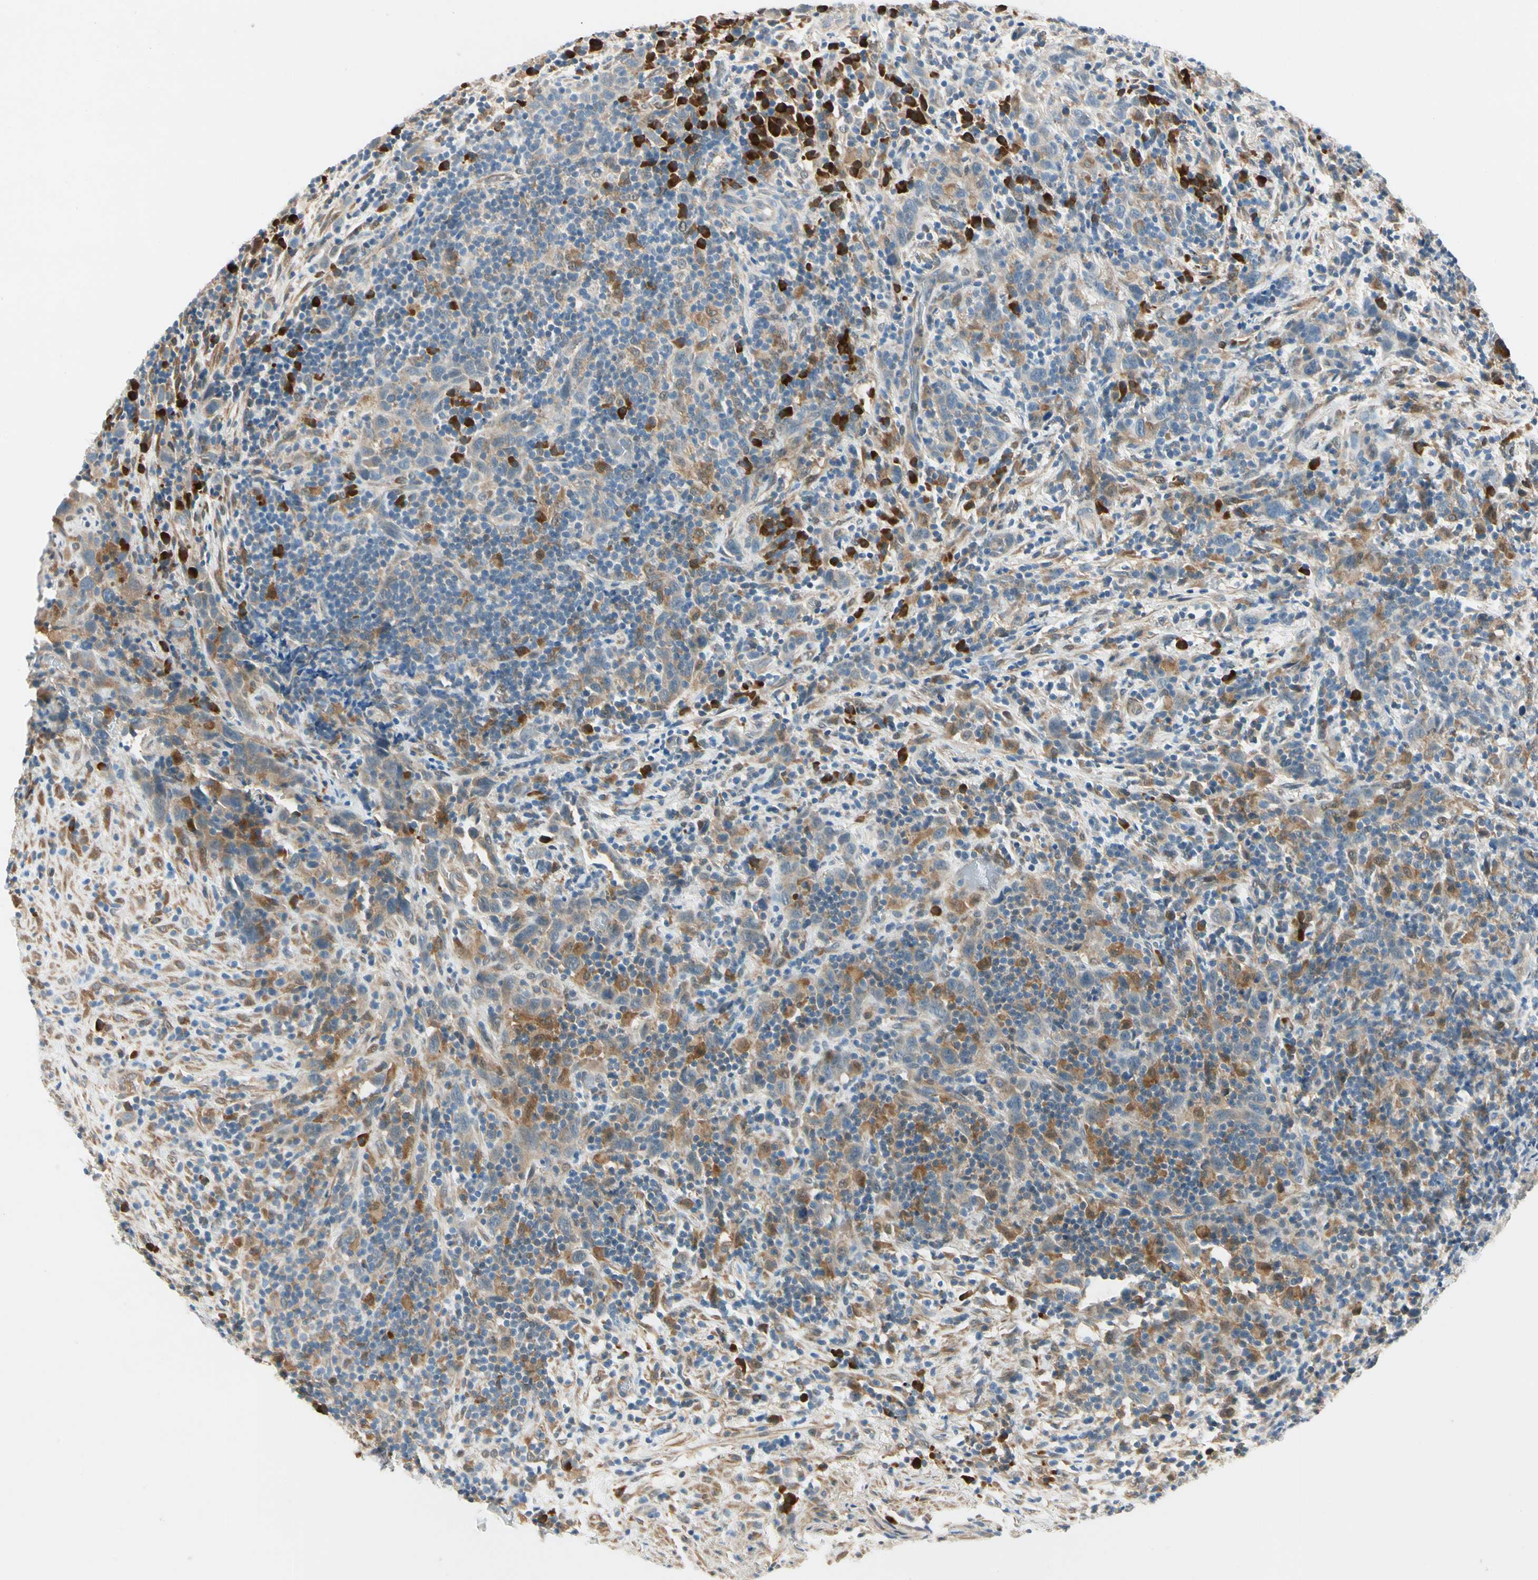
{"staining": {"intensity": "moderate", "quantity": "<25%", "location": "cytoplasmic/membranous"}, "tissue": "urothelial cancer", "cell_type": "Tumor cells", "image_type": "cancer", "snomed": [{"axis": "morphology", "description": "Urothelial carcinoma, High grade"}, {"axis": "topography", "description": "Urinary bladder"}], "caption": "Tumor cells demonstrate low levels of moderate cytoplasmic/membranous expression in about <25% of cells in urothelial cancer.", "gene": "WIPI1", "patient": {"sex": "male", "age": 61}}